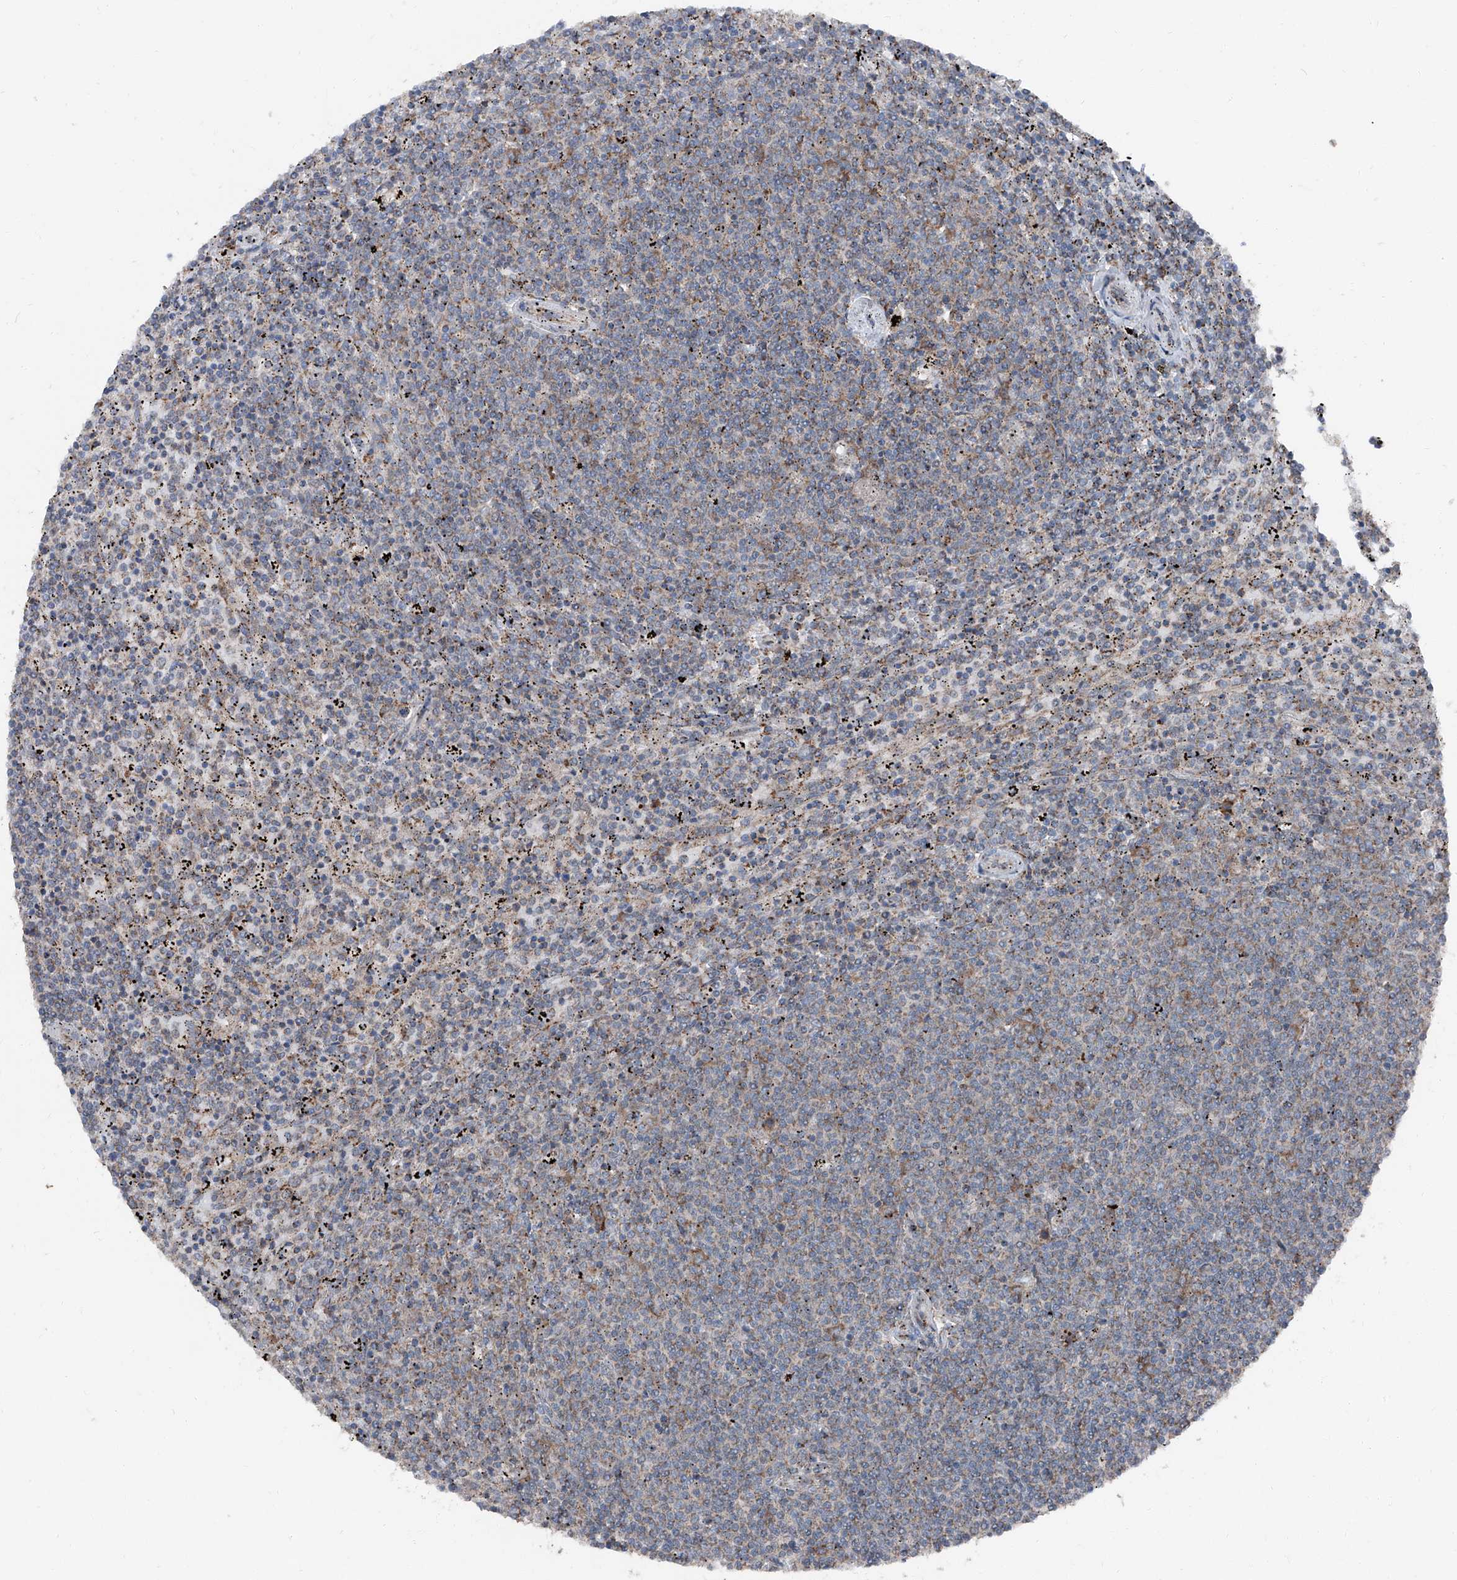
{"staining": {"intensity": "weak", "quantity": "<25%", "location": "cytoplasmic/membranous"}, "tissue": "lymphoma", "cell_type": "Tumor cells", "image_type": "cancer", "snomed": [{"axis": "morphology", "description": "Malignant lymphoma, non-Hodgkin's type, Low grade"}, {"axis": "topography", "description": "Spleen"}], "caption": "DAB (3,3'-diaminobenzidine) immunohistochemical staining of human lymphoma demonstrates no significant positivity in tumor cells.", "gene": "LIMK1", "patient": {"sex": "female", "age": 50}}